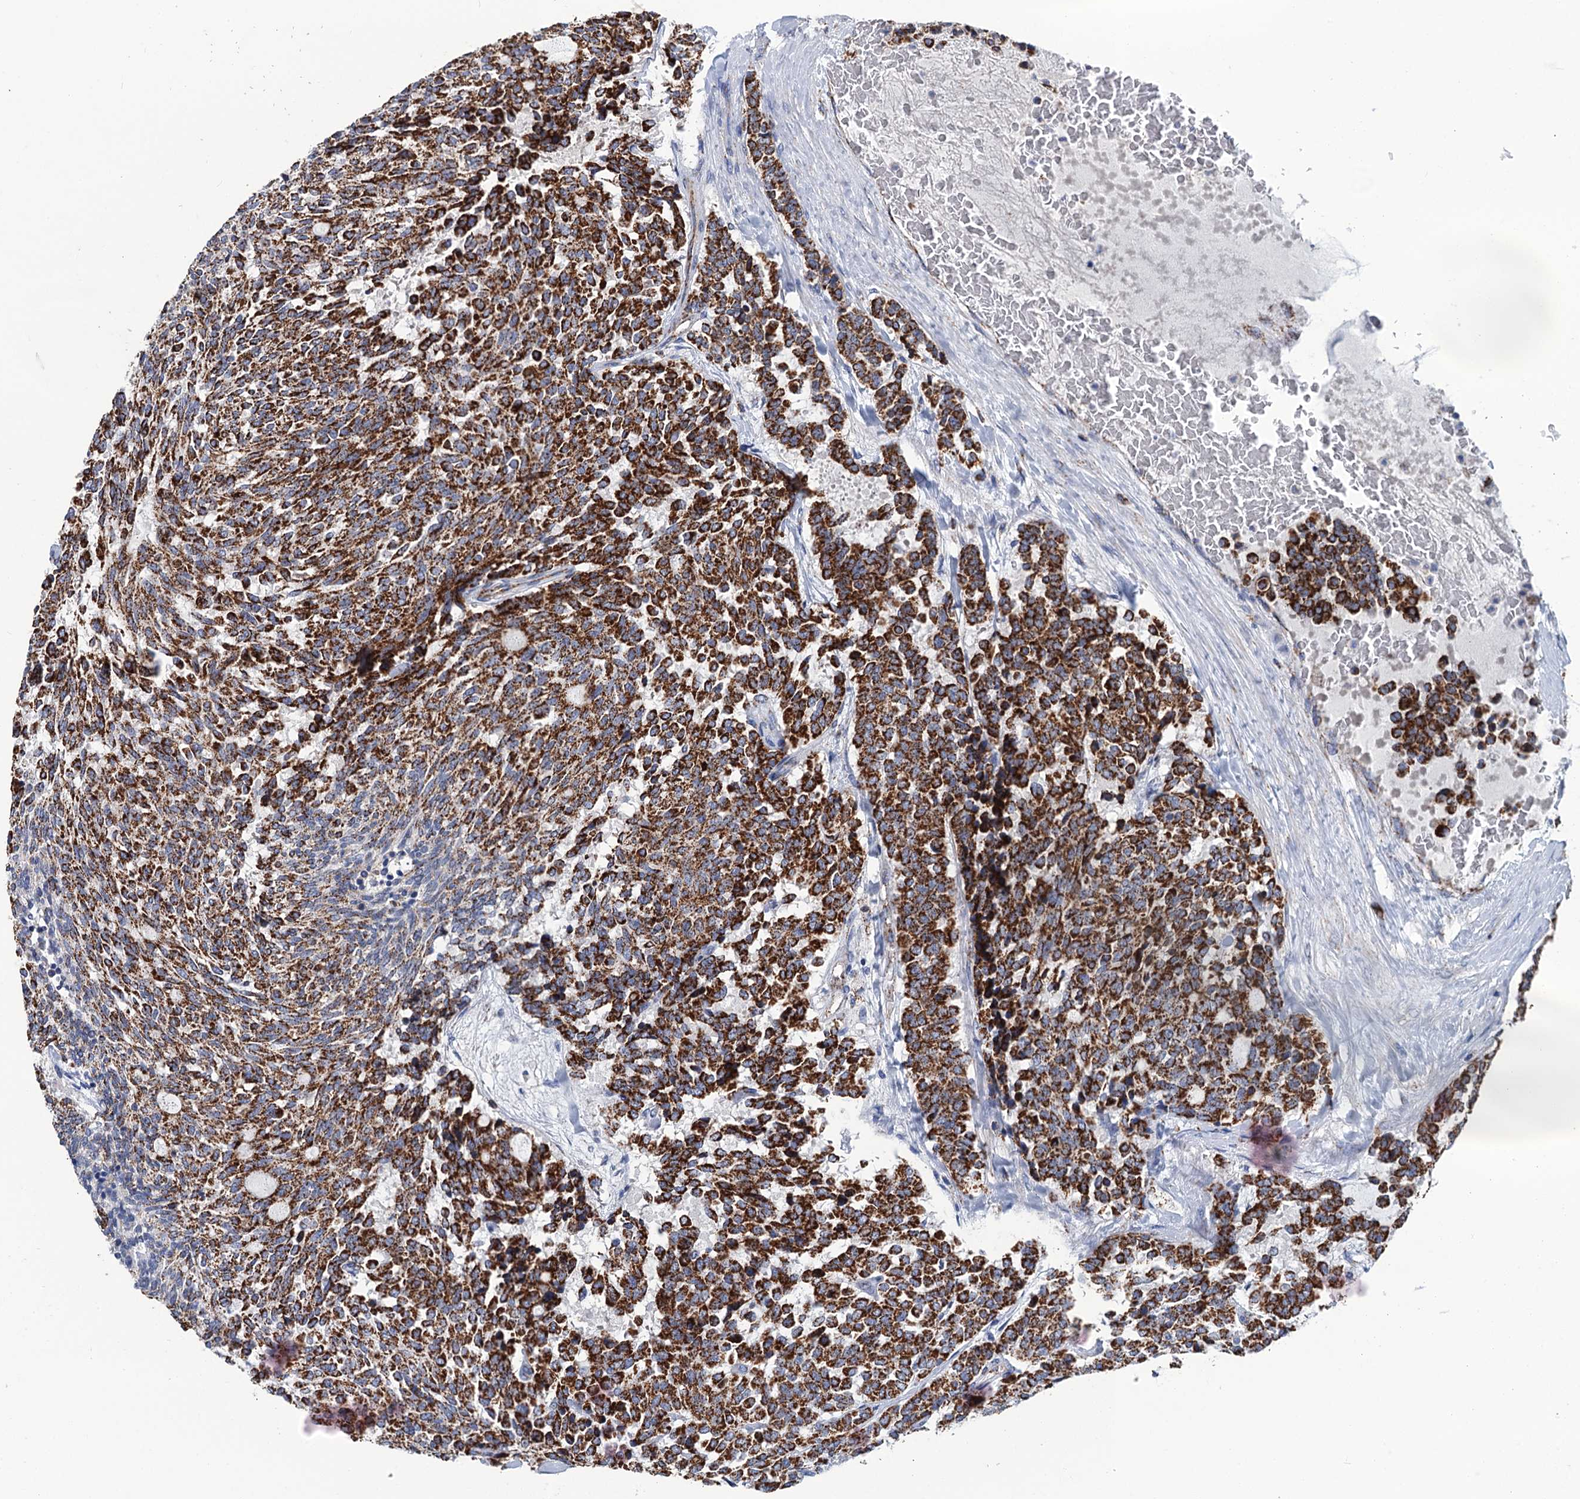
{"staining": {"intensity": "strong", "quantity": ">75%", "location": "cytoplasmic/membranous"}, "tissue": "carcinoid", "cell_type": "Tumor cells", "image_type": "cancer", "snomed": [{"axis": "morphology", "description": "Carcinoid, malignant, NOS"}, {"axis": "topography", "description": "Pancreas"}], "caption": "The image exhibits immunohistochemical staining of carcinoid. There is strong cytoplasmic/membranous expression is present in approximately >75% of tumor cells.", "gene": "IVD", "patient": {"sex": "female", "age": 54}}